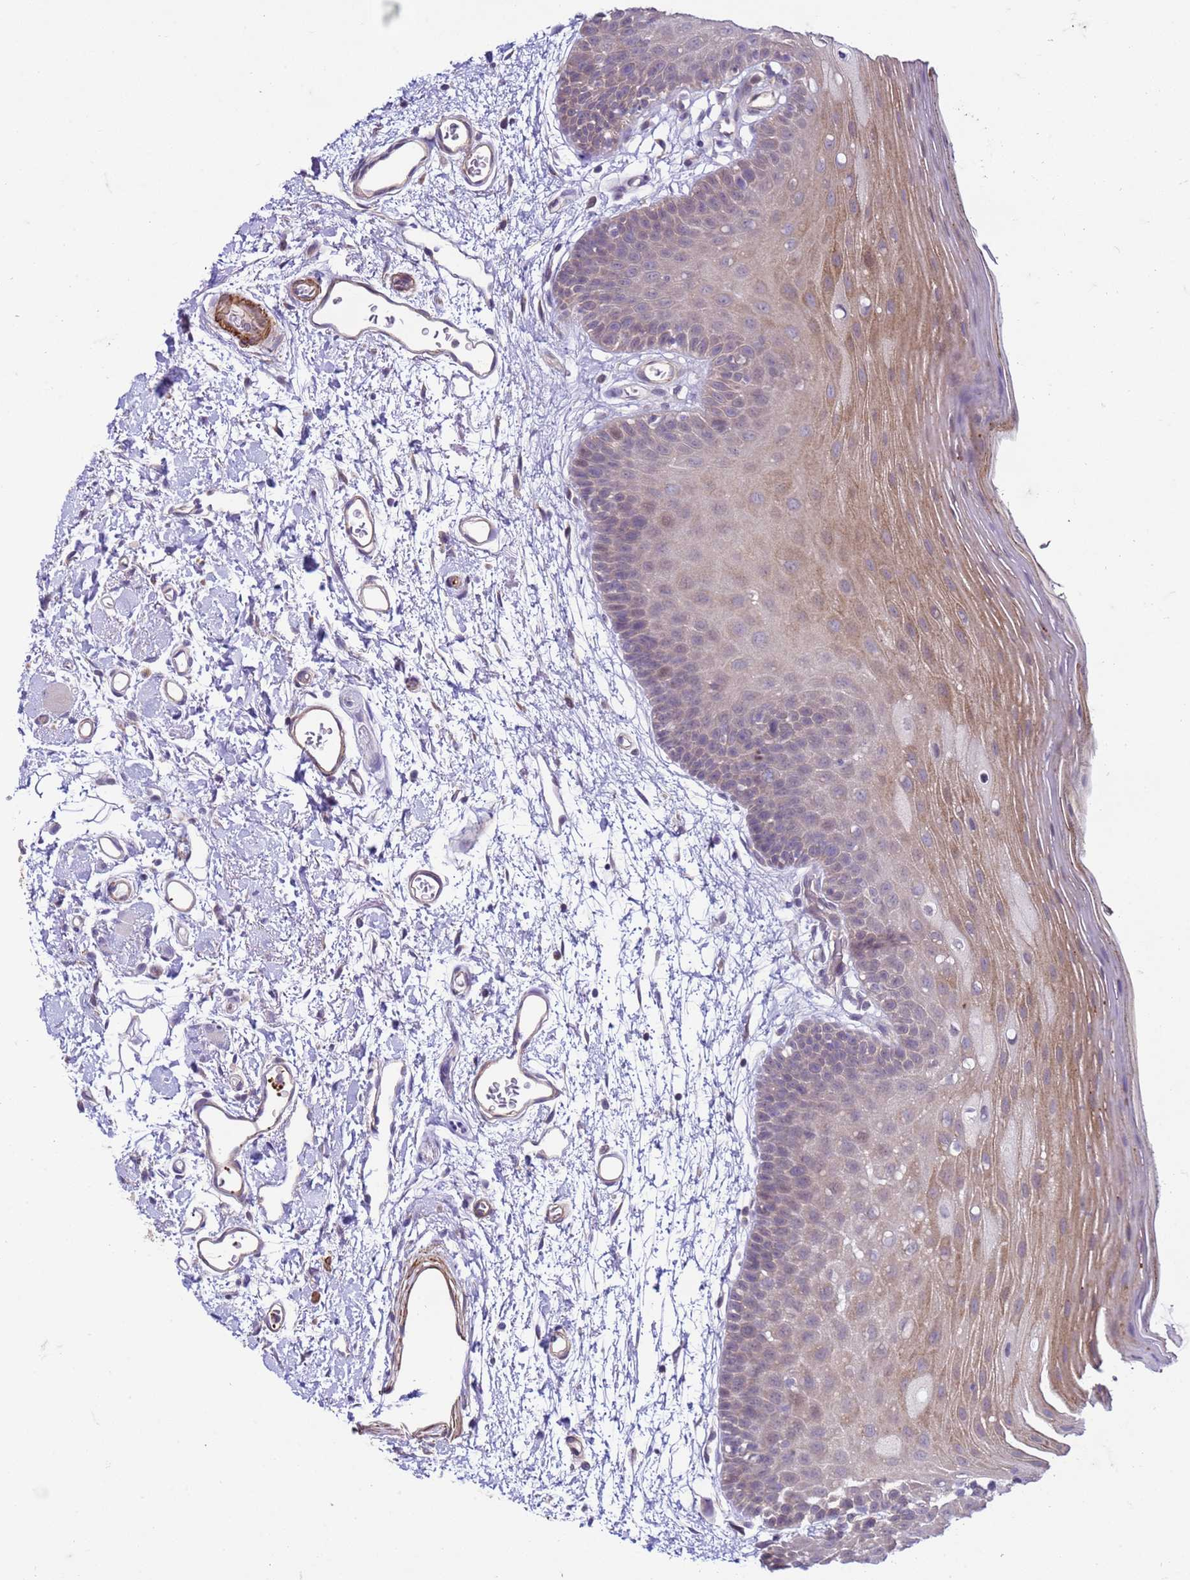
{"staining": {"intensity": "moderate", "quantity": "<25%", "location": "cytoplasmic/membranous"}, "tissue": "oral mucosa", "cell_type": "Squamous epithelial cells", "image_type": "normal", "snomed": [{"axis": "morphology", "description": "Normal tissue, NOS"}, {"axis": "topography", "description": "Oral tissue"}, {"axis": "topography", "description": "Tounge, NOS"}], "caption": "Immunohistochemical staining of unremarkable human oral mucosa reveals moderate cytoplasmic/membranous protein positivity in approximately <25% of squamous epithelial cells. (DAB IHC with brightfield microscopy, high magnification).", "gene": "GEN1", "patient": {"sex": "female", "age": 81}}